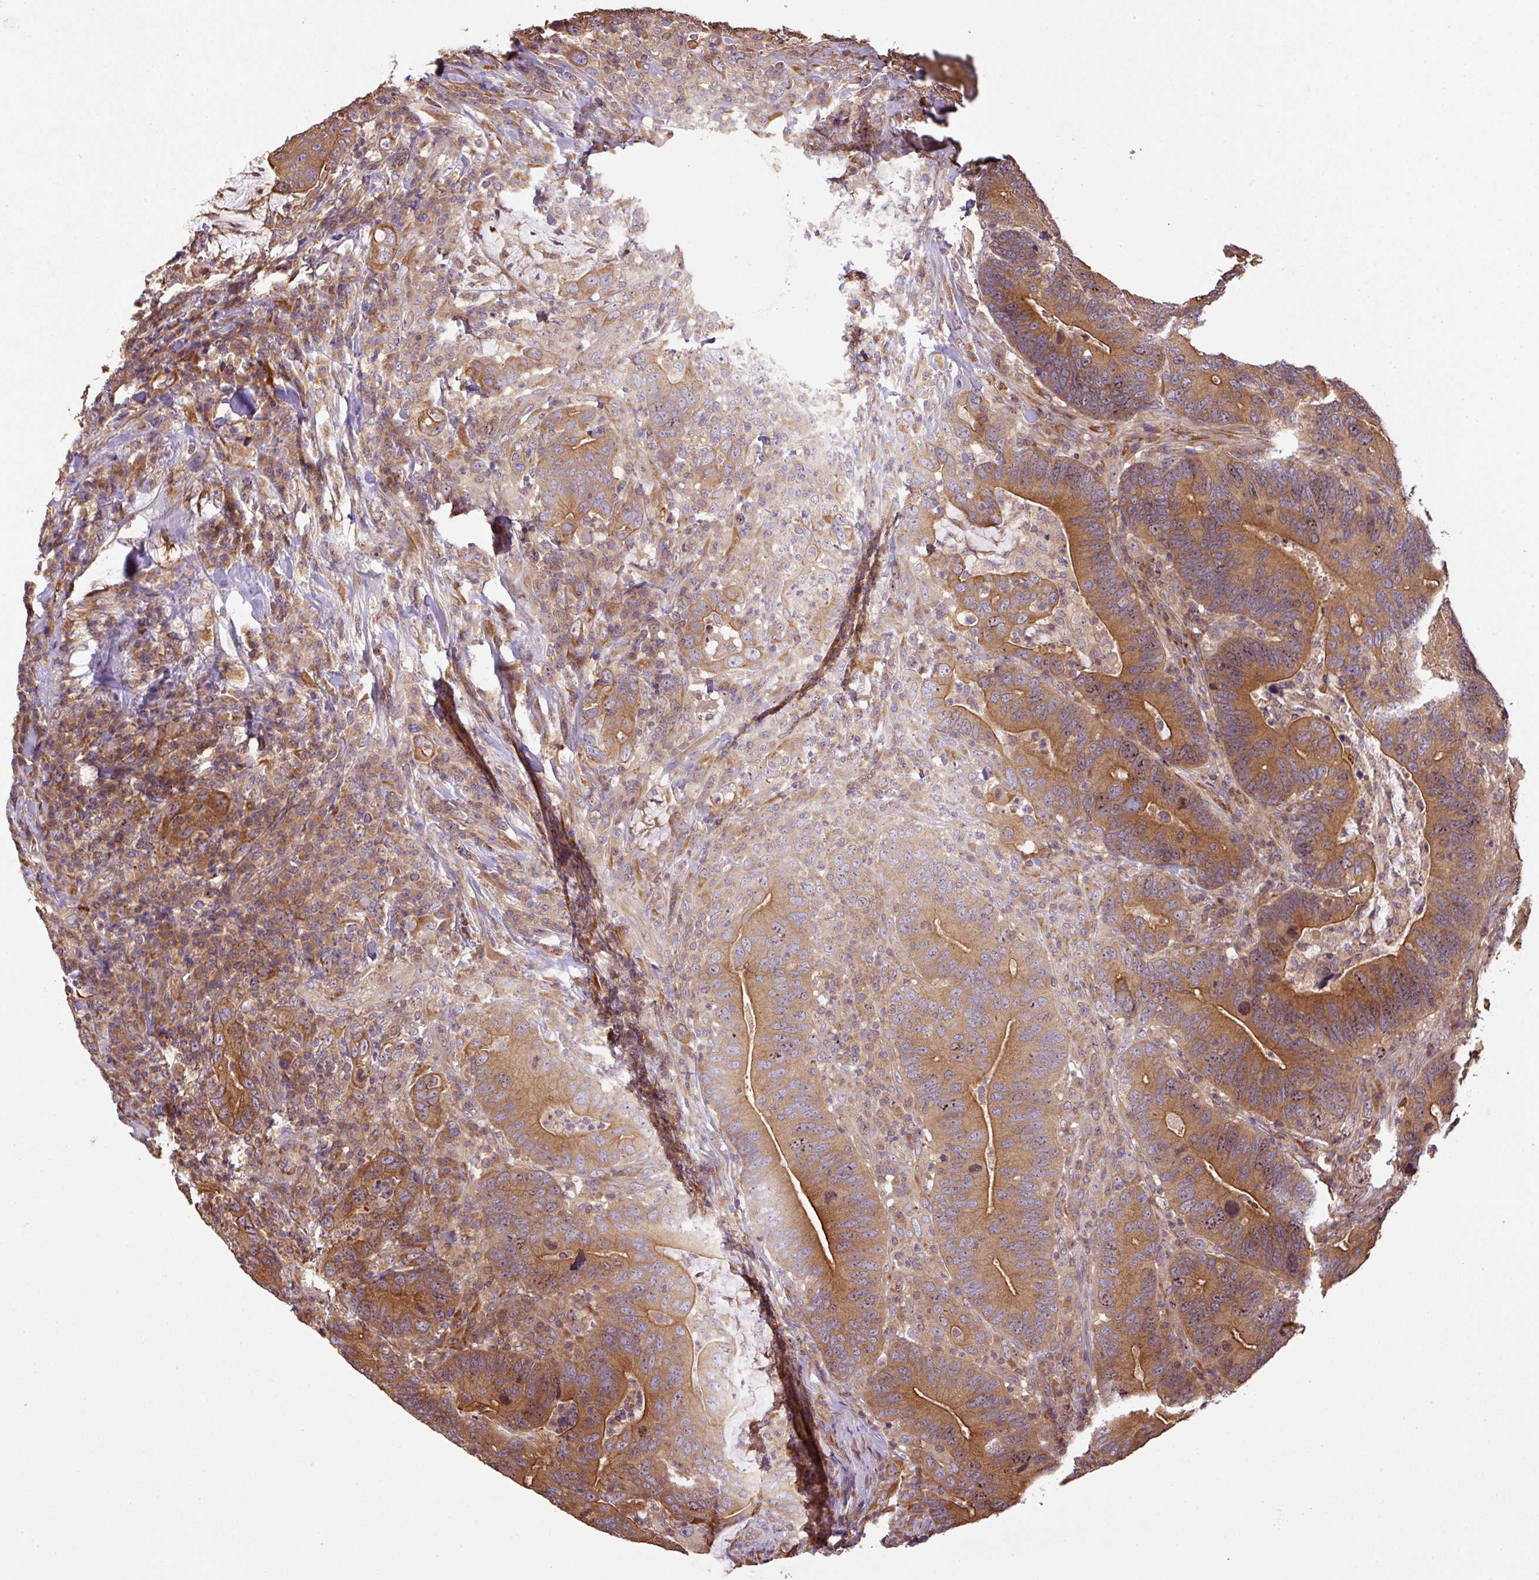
{"staining": {"intensity": "strong", "quantity": ">75%", "location": "cytoplasmic/membranous,nuclear"}, "tissue": "colorectal cancer", "cell_type": "Tumor cells", "image_type": "cancer", "snomed": [{"axis": "morphology", "description": "Adenocarcinoma, NOS"}, {"axis": "topography", "description": "Colon"}], "caption": "The histopathology image shows immunohistochemical staining of colorectal adenocarcinoma. There is strong cytoplasmic/membranous and nuclear positivity is seen in approximately >75% of tumor cells. The staining is performed using DAB (3,3'-diaminobenzidine) brown chromogen to label protein expression. The nuclei are counter-stained blue using hematoxylin.", "gene": "VENTX", "patient": {"sex": "female", "age": 66}}